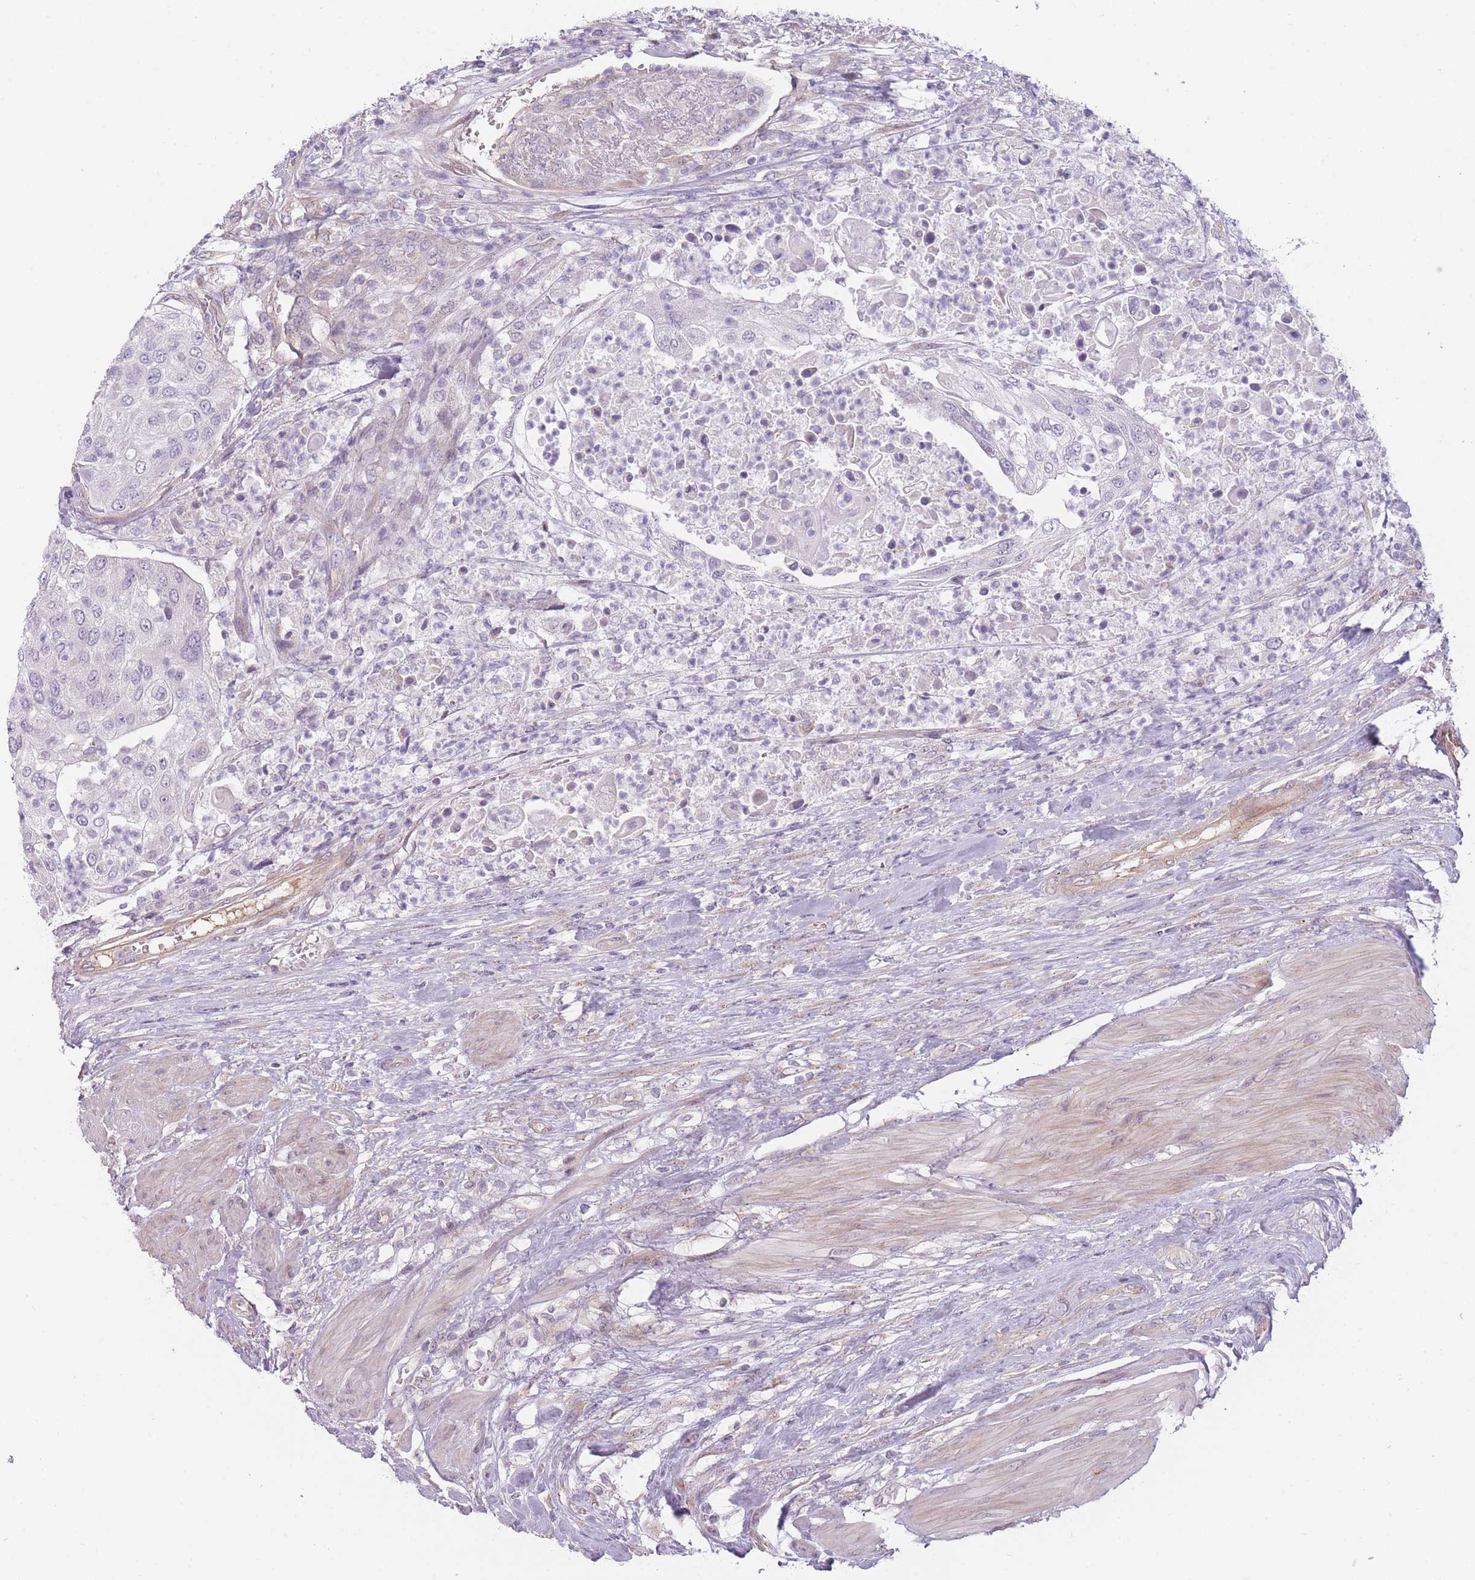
{"staining": {"intensity": "negative", "quantity": "none", "location": "none"}, "tissue": "urothelial cancer", "cell_type": "Tumor cells", "image_type": "cancer", "snomed": [{"axis": "morphology", "description": "Urothelial carcinoma, High grade"}, {"axis": "topography", "description": "Urinary bladder"}], "caption": "Urothelial carcinoma (high-grade) was stained to show a protein in brown. There is no significant positivity in tumor cells. (DAB IHC visualized using brightfield microscopy, high magnification).", "gene": "PGRMC2", "patient": {"sex": "female", "age": 79}}